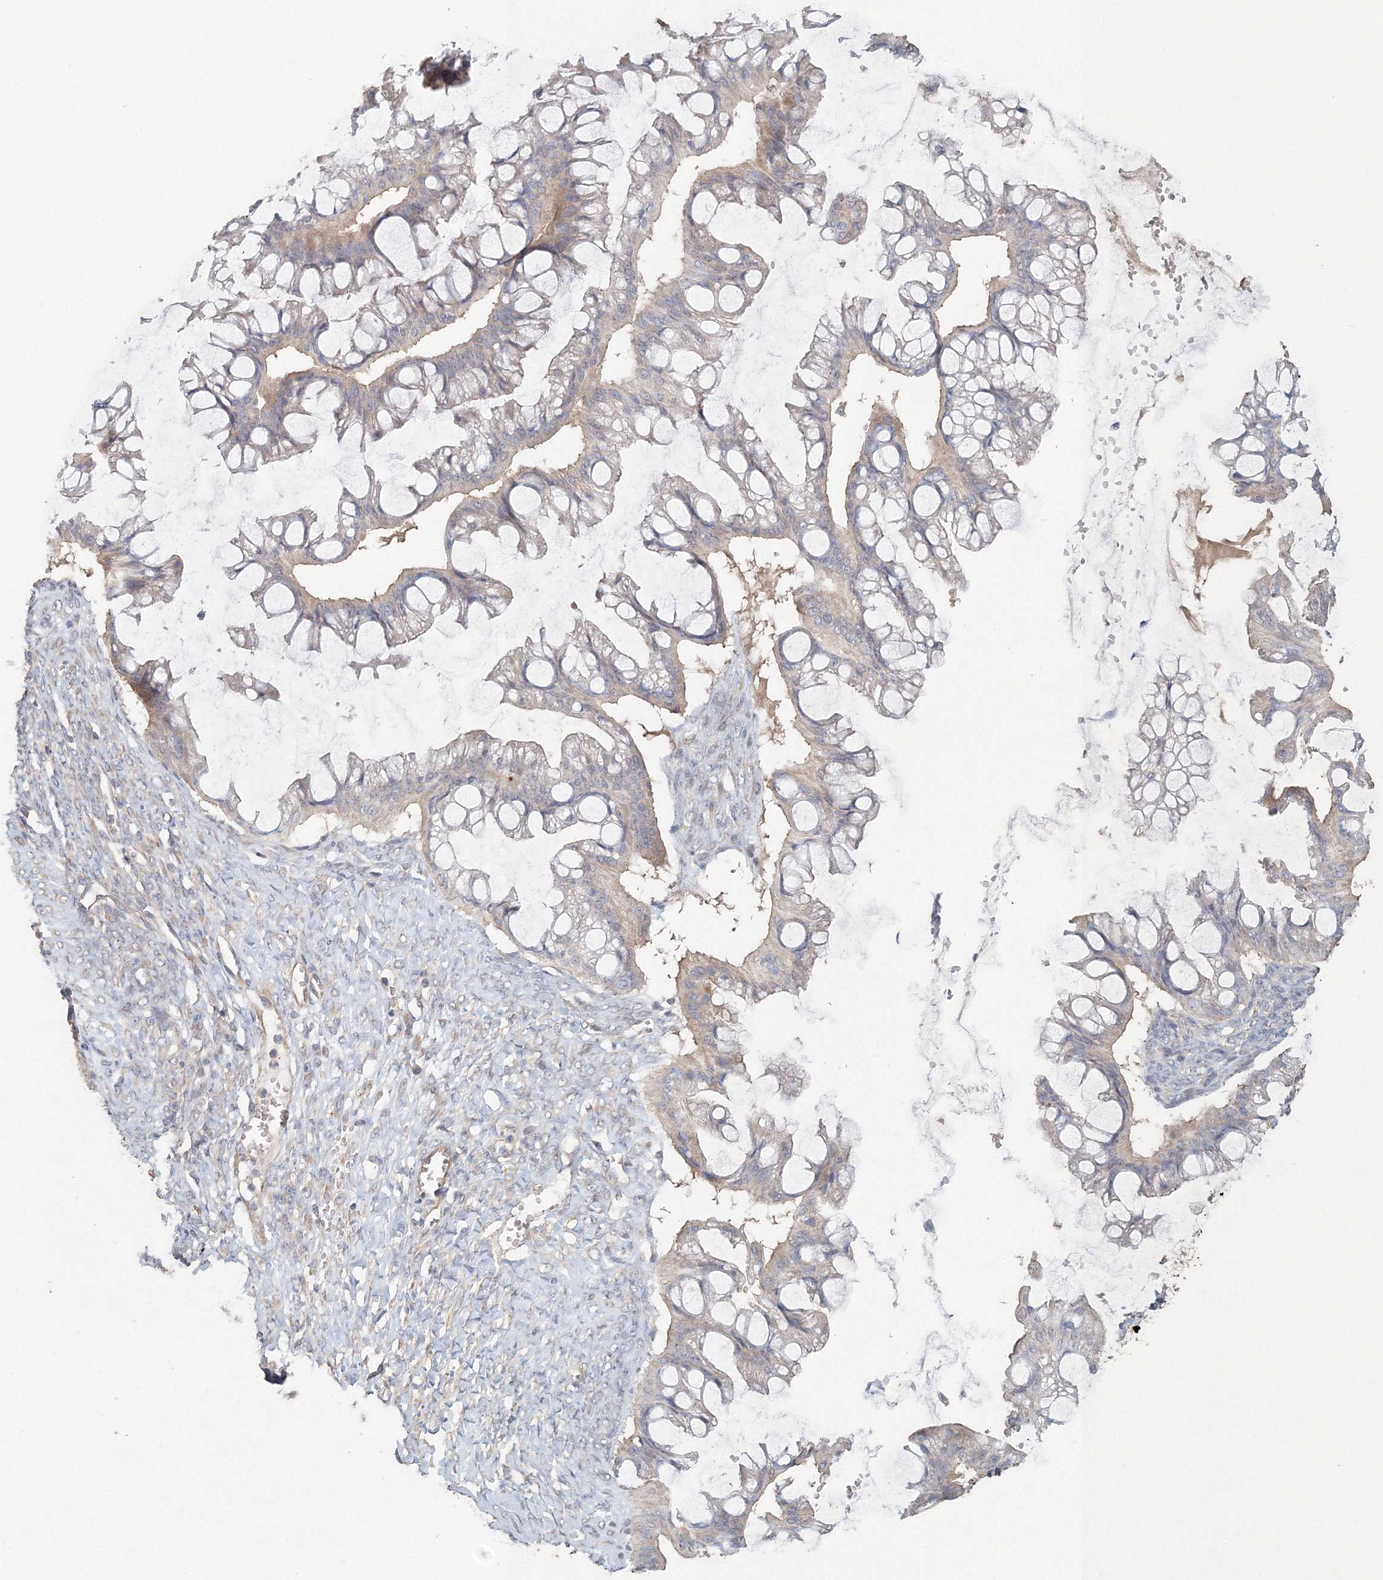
{"staining": {"intensity": "negative", "quantity": "none", "location": "none"}, "tissue": "ovarian cancer", "cell_type": "Tumor cells", "image_type": "cancer", "snomed": [{"axis": "morphology", "description": "Cystadenocarcinoma, mucinous, NOS"}, {"axis": "topography", "description": "Ovary"}], "caption": "Tumor cells are negative for protein expression in human mucinous cystadenocarcinoma (ovarian).", "gene": "NALF2", "patient": {"sex": "female", "age": 73}}